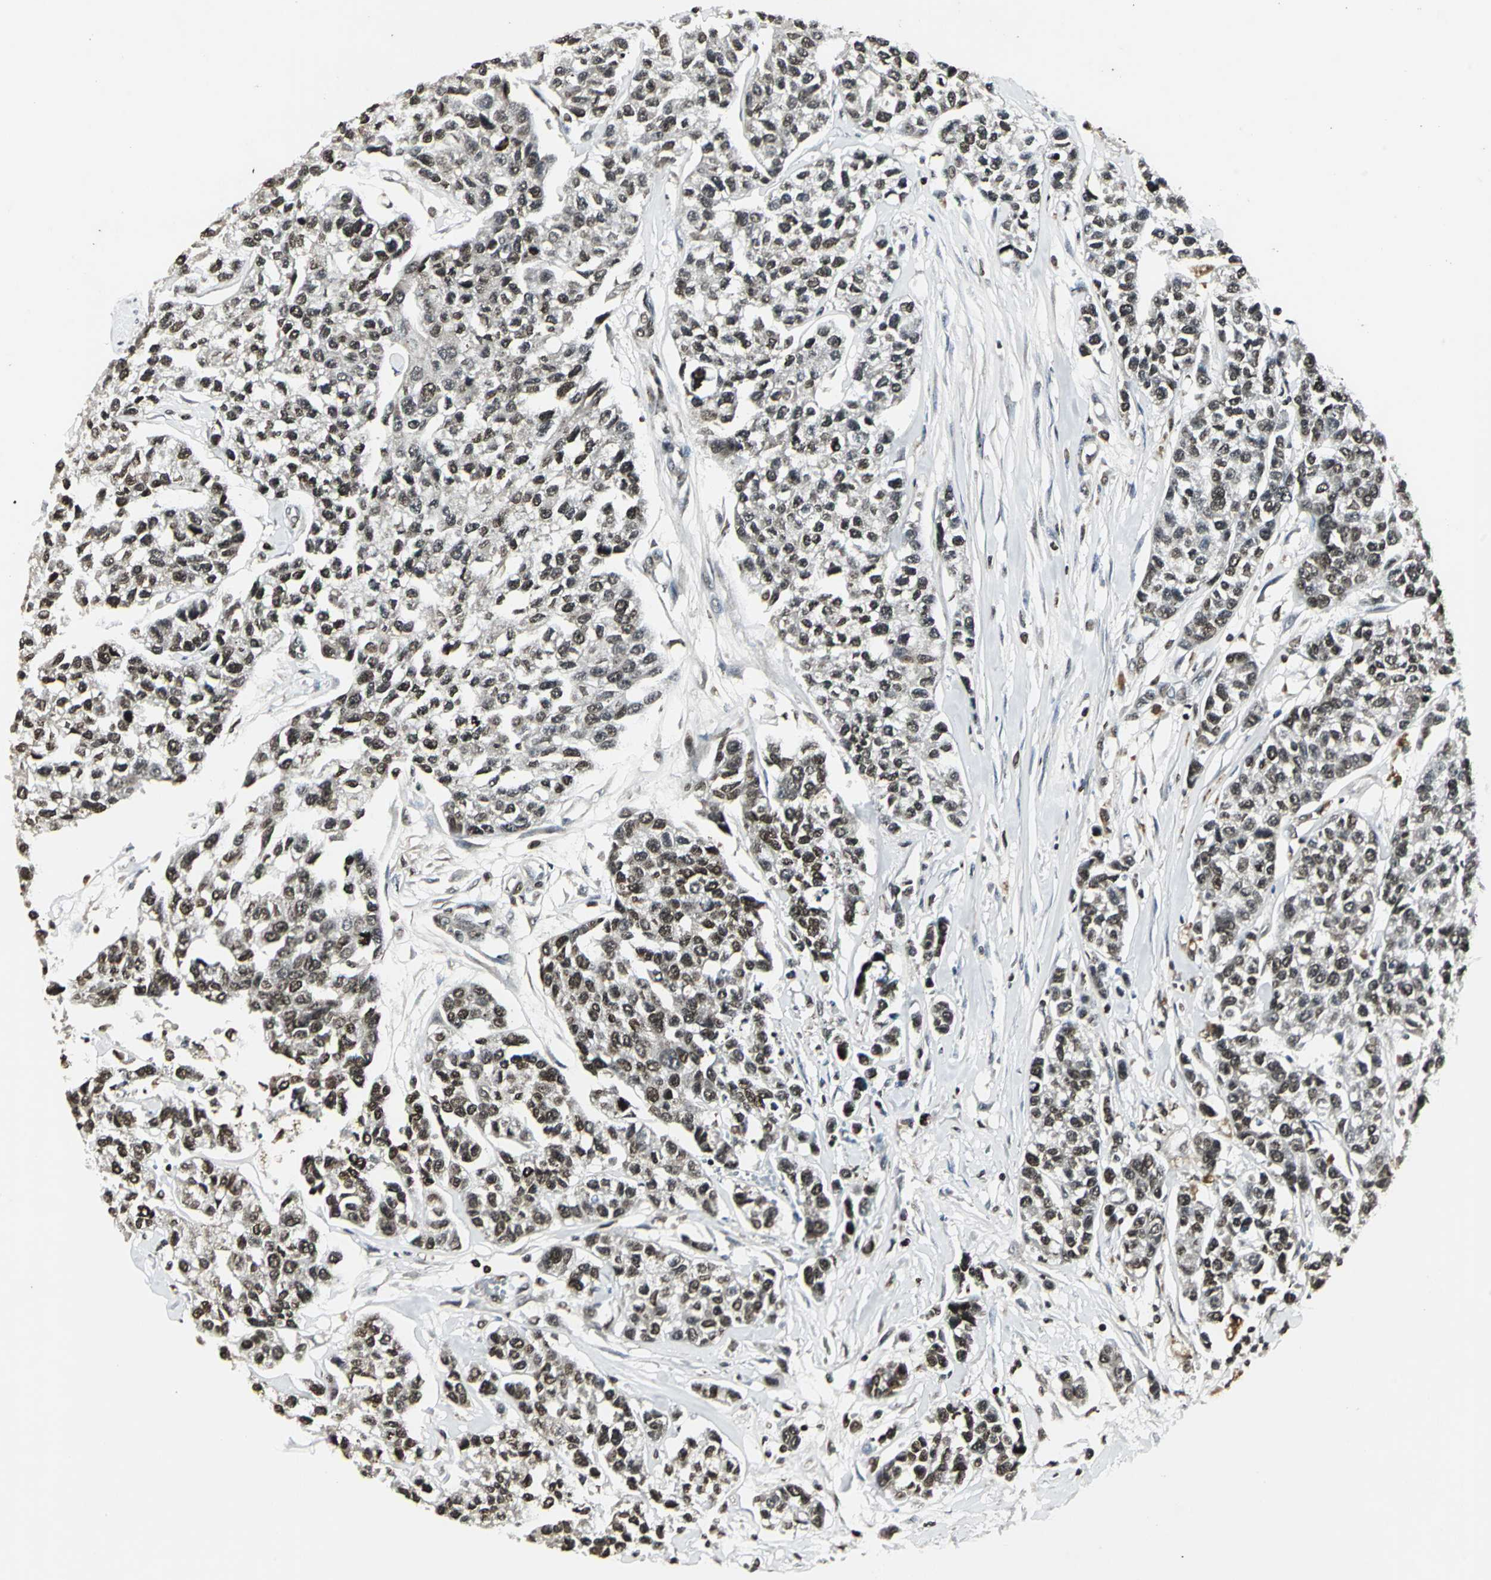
{"staining": {"intensity": "strong", "quantity": ">75%", "location": "cytoplasmic/membranous,nuclear"}, "tissue": "breast cancer", "cell_type": "Tumor cells", "image_type": "cancer", "snomed": [{"axis": "morphology", "description": "Duct carcinoma"}, {"axis": "topography", "description": "Breast"}], "caption": "Breast invasive ductal carcinoma stained for a protein exhibits strong cytoplasmic/membranous and nuclear positivity in tumor cells.", "gene": "AHR", "patient": {"sex": "female", "age": 51}}